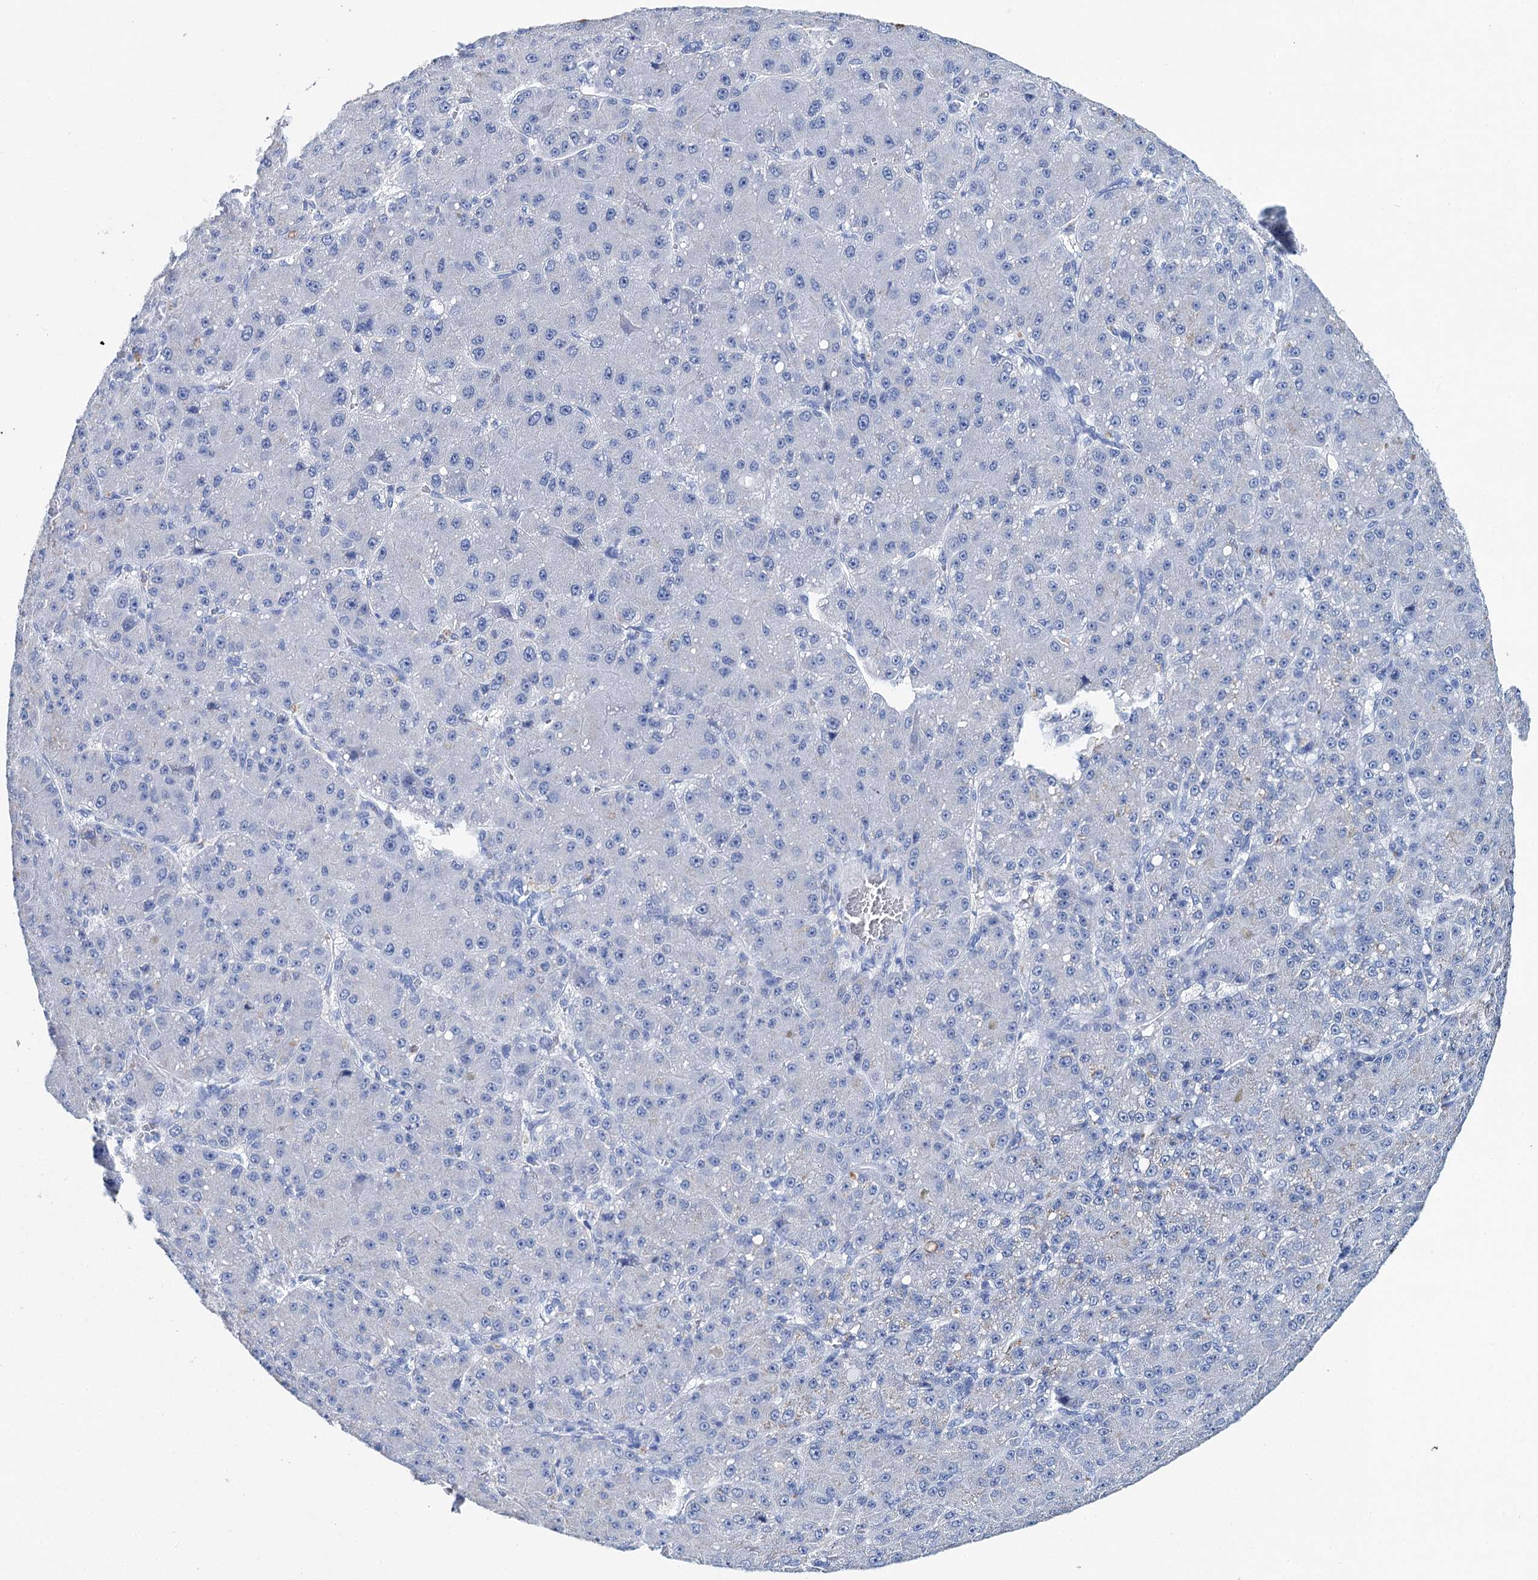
{"staining": {"intensity": "negative", "quantity": "none", "location": "none"}, "tissue": "liver cancer", "cell_type": "Tumor cells", "image_type": "cancer", "snomed": [{"axis": "morphology", "description": "Carcinoma, Hepatocellular, NOS"}, {"axis": "topography", "description": "Liver"}], "caption": "This is an immunohistochemistry image of human hepatocellular carcinoma (liver). There is no expression in tumor cells.", "gene": "BRINP1", "patient": {"sex": "male", "age": 67}}